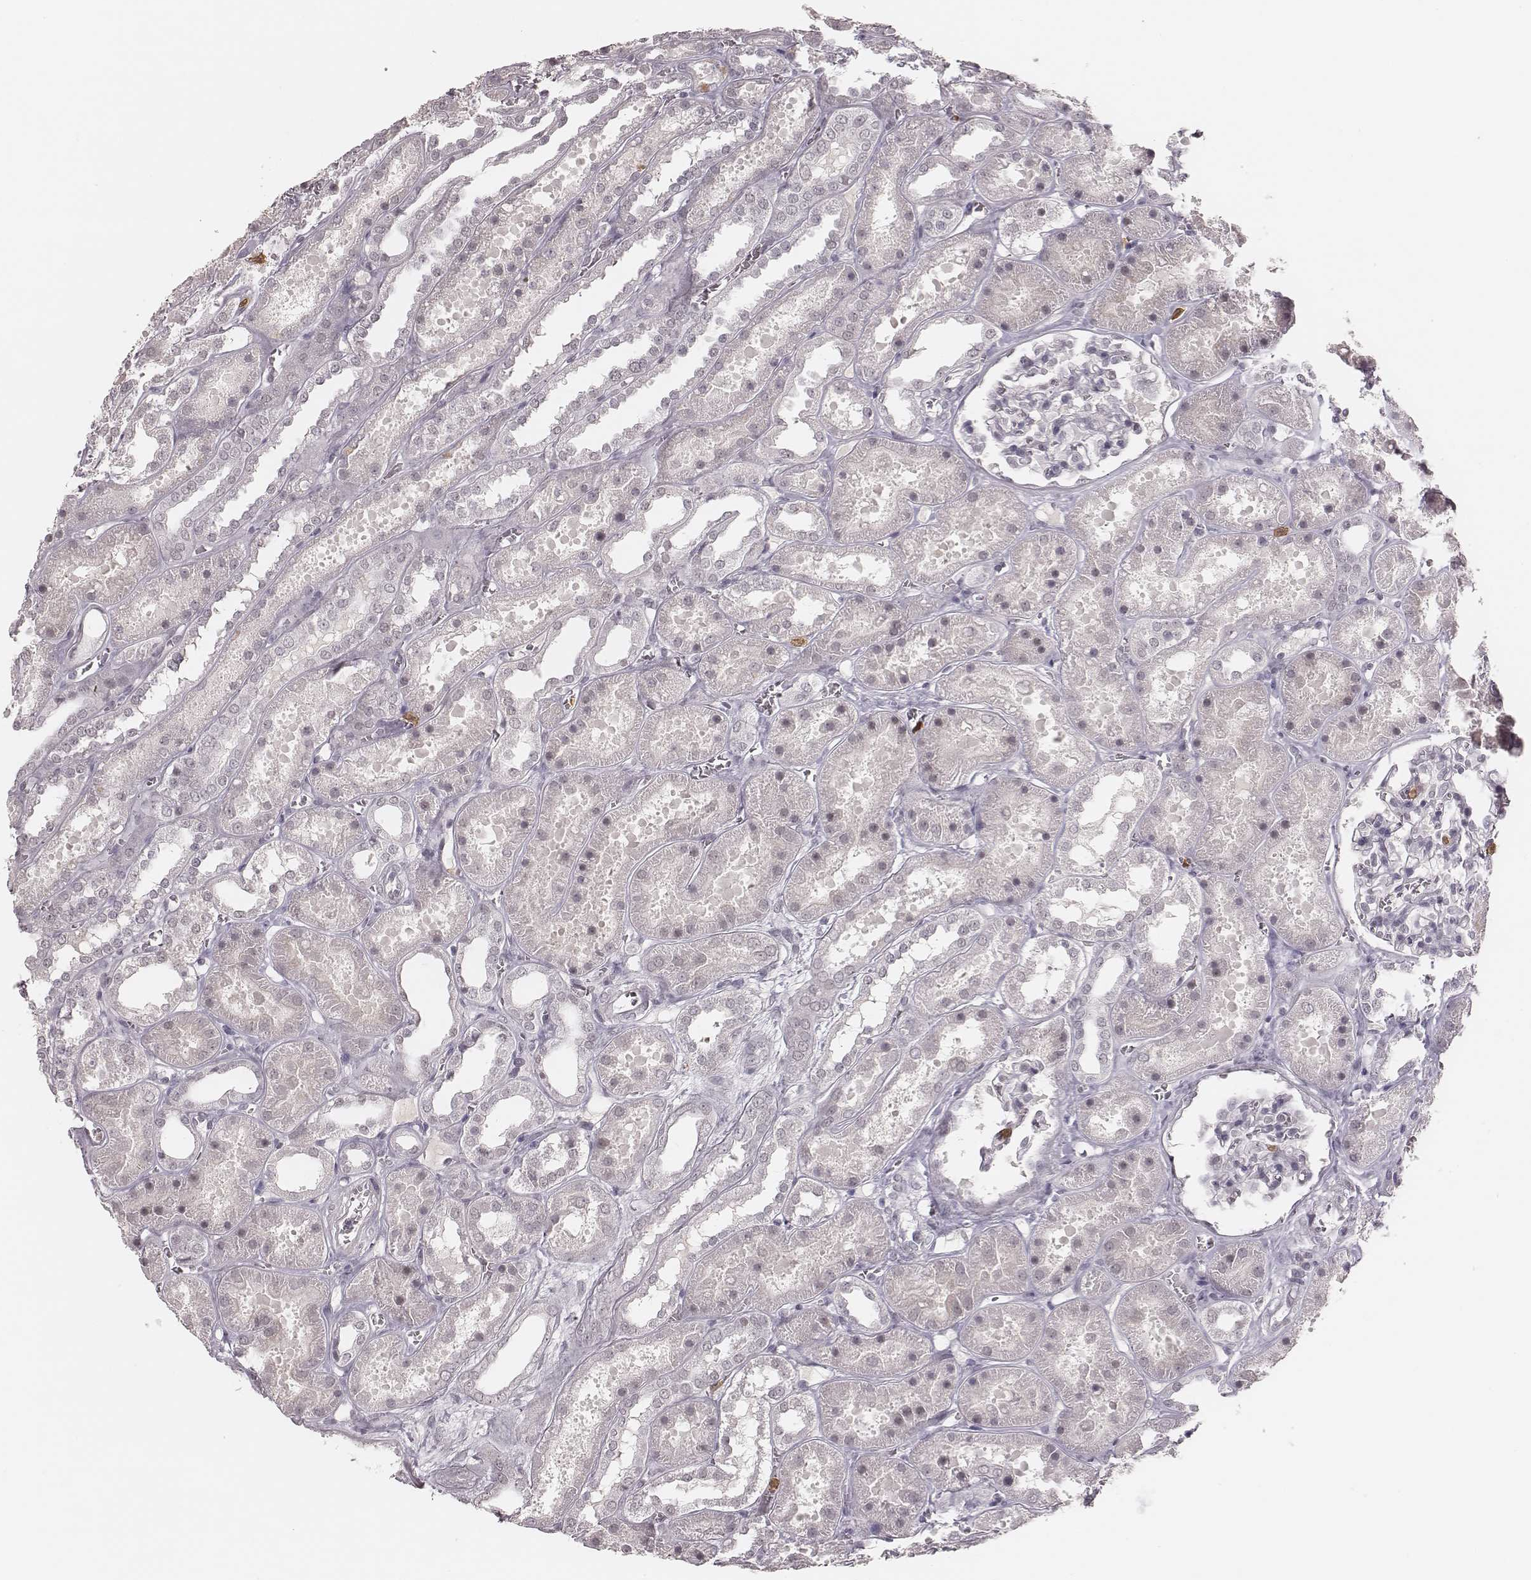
{"staining": {"intensity": "negative", "quantity": "none", "location": "none"}, "tissue": "kidney", "cell_type": "Cells in glomeruli", "image_type": "normal", "snomed": [{"axis": "morphology", "description": "Normal tissue, NOS"}, {"axis": "topography", "description": "Kidney"}], "caption": "Cells in glomeruli show no significant staining in normal kidney. (Stains: DAB (3,3'-diaminobenzidine) immunohistochemistry with hematoxylin counter stain, Microscopy: brightfield microscopy at high magnification).", "gene": "KITLG", "patient": {"sex": "female", "age": 41}}